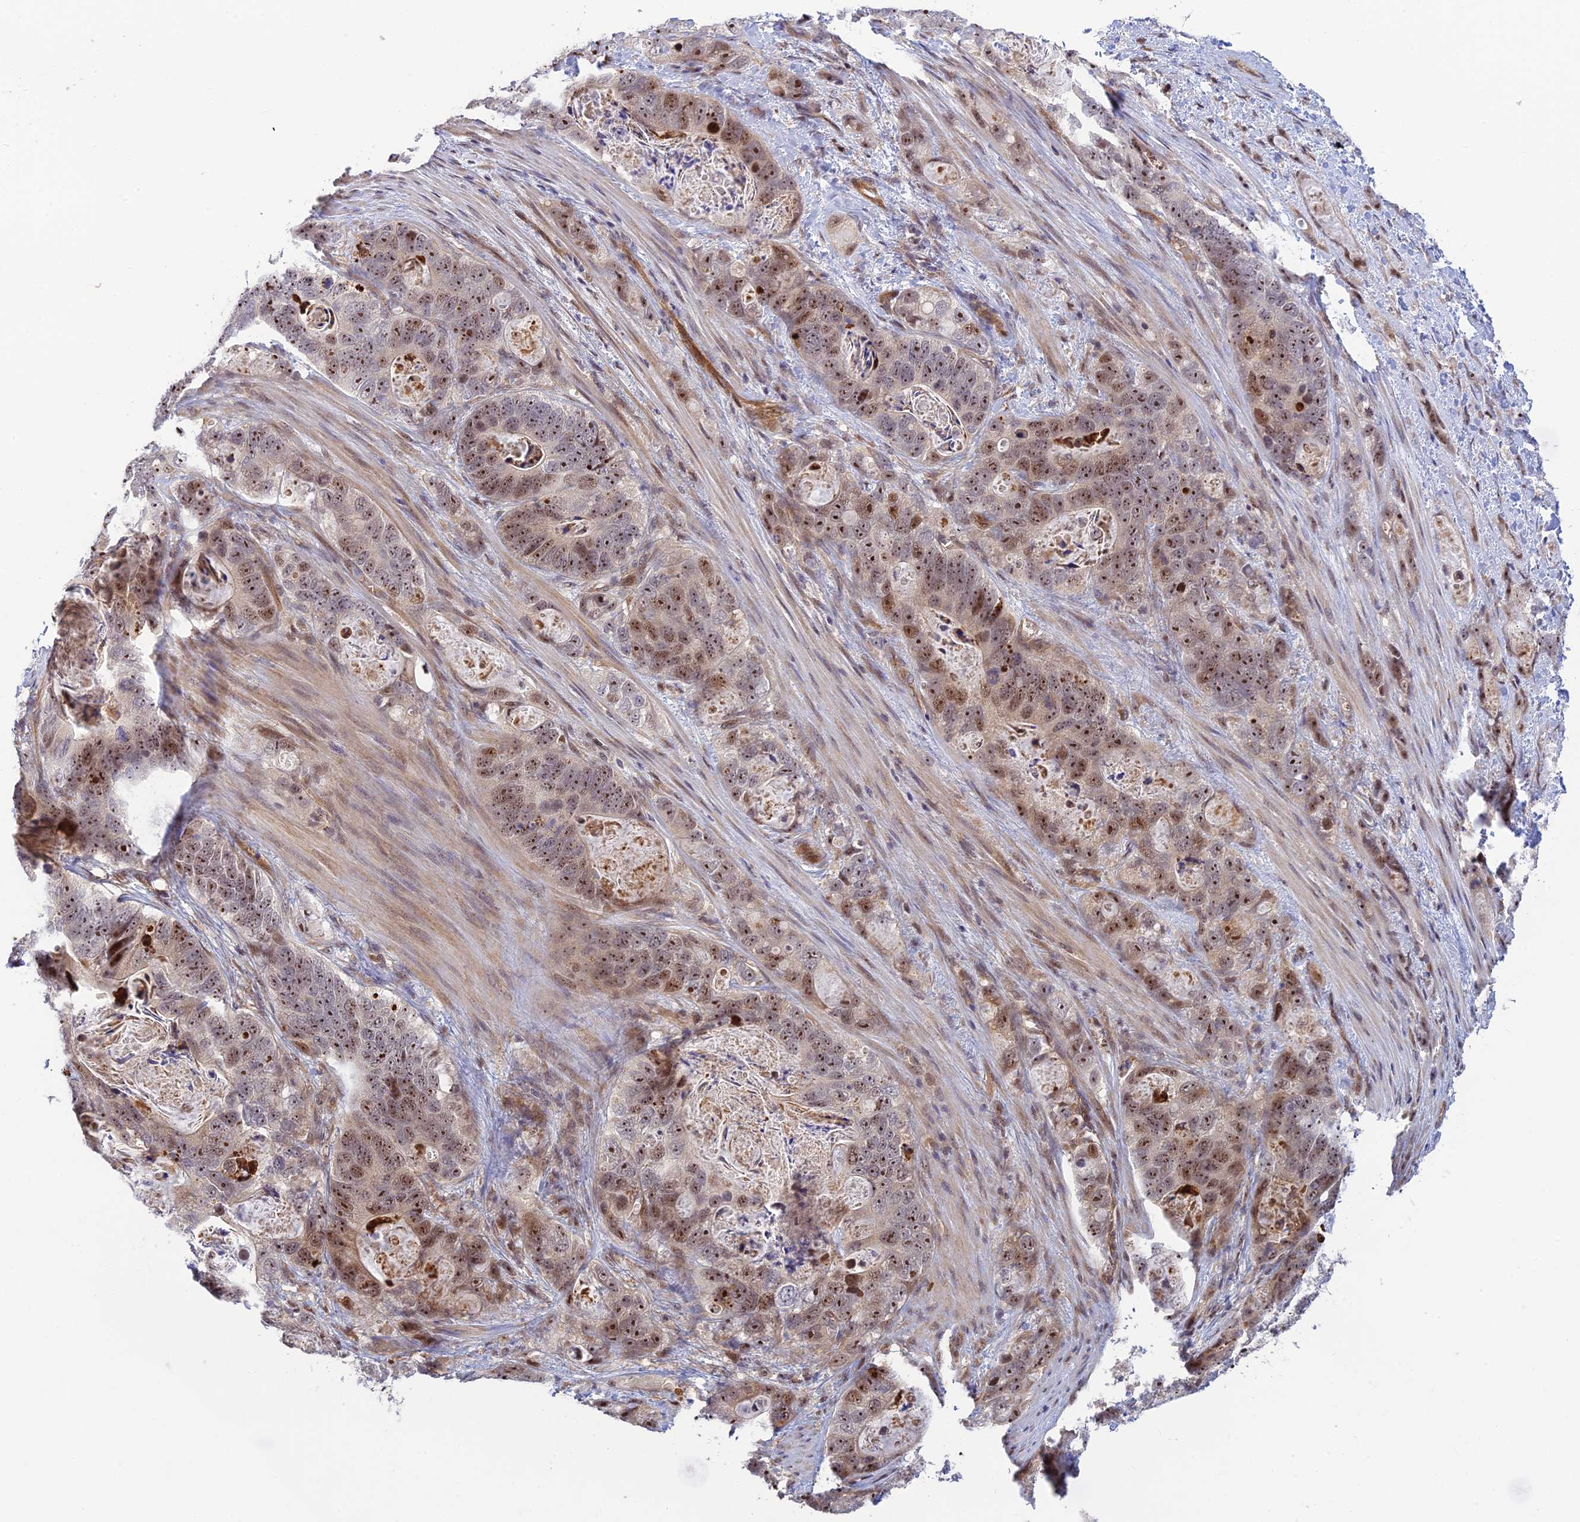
{"staining": {"intensity": "moderate", "quantity": ">75%", "location": "nuclear"}, "tissue": "stomach cancer", "cell_type": "Tumor cells", "image_type": "cancer", "snomed": [{"axis": "morphology", "description": "Normal tissue, NOS"}, {"axis": "morphology", "description": "Adenocarcinoma, NOS"}, {"axis": "topography", "description": "Stomach"}], "caption": "High-magnification brightfield microscopy of stomach adenocarcinoma stained with DAB (brown) and counterstained with hematoxylin (blue). tumor cells exhibit moderate nuclear staining is appreciated in approximately>75% of cells.", "gene": "UFSP2", "patient": {"sex": "female", "age": 89}}